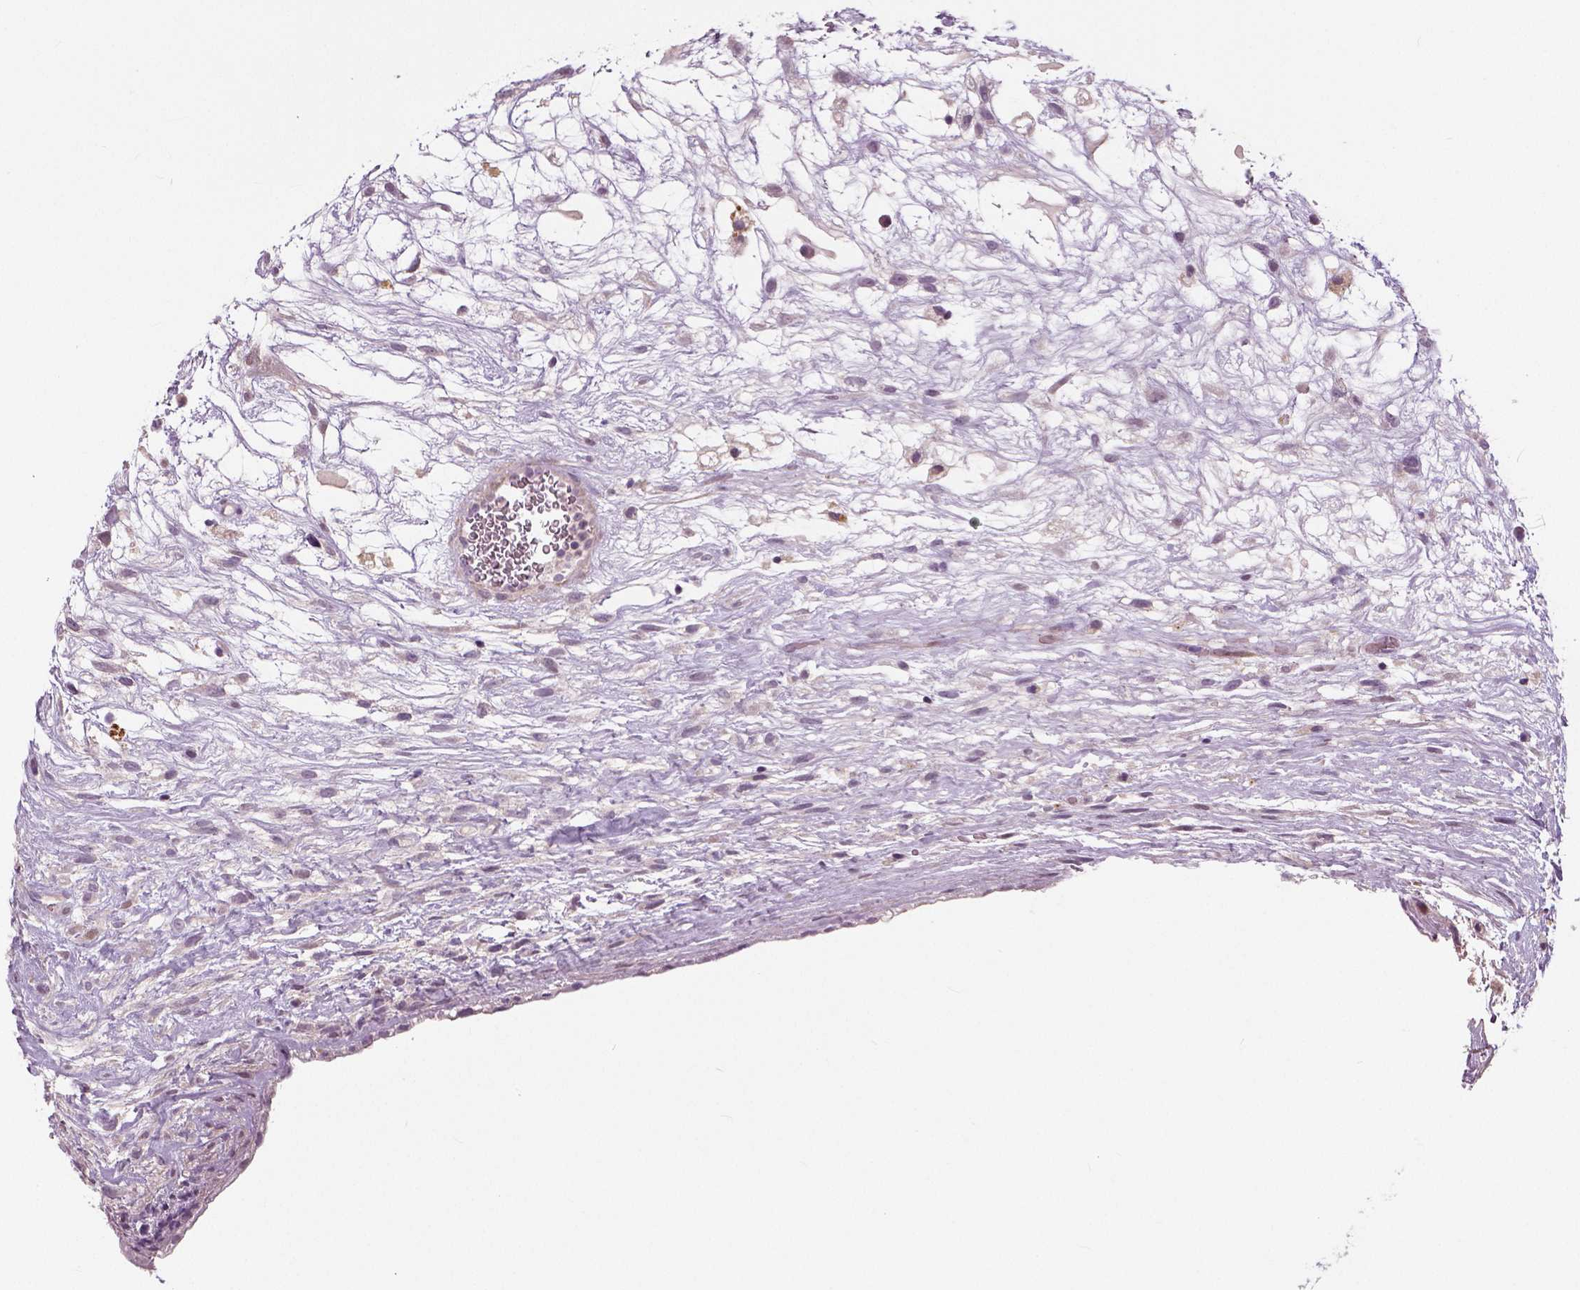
{"staining": {"intensity": "negative", "quantity": "none", "location": "none"}, "tissue": "testis cancer", "cell_type": "Tumor cells", "image_type": "cancer", "snomed": [{"axis": "morphology", "description": "Normal tissue, NOS"}, {"axis": "morphology", "description": "Carcinoma, Embryonal, NOS"}, {"axis": "topography", "description": "Testis"}], "caption": "Human embryonal carcinoma (testis) stained for a protein using IHC shows no expression in tumor cells.", "gene": "NECAB1", "patient": {"sex": "male", "age": 32}}